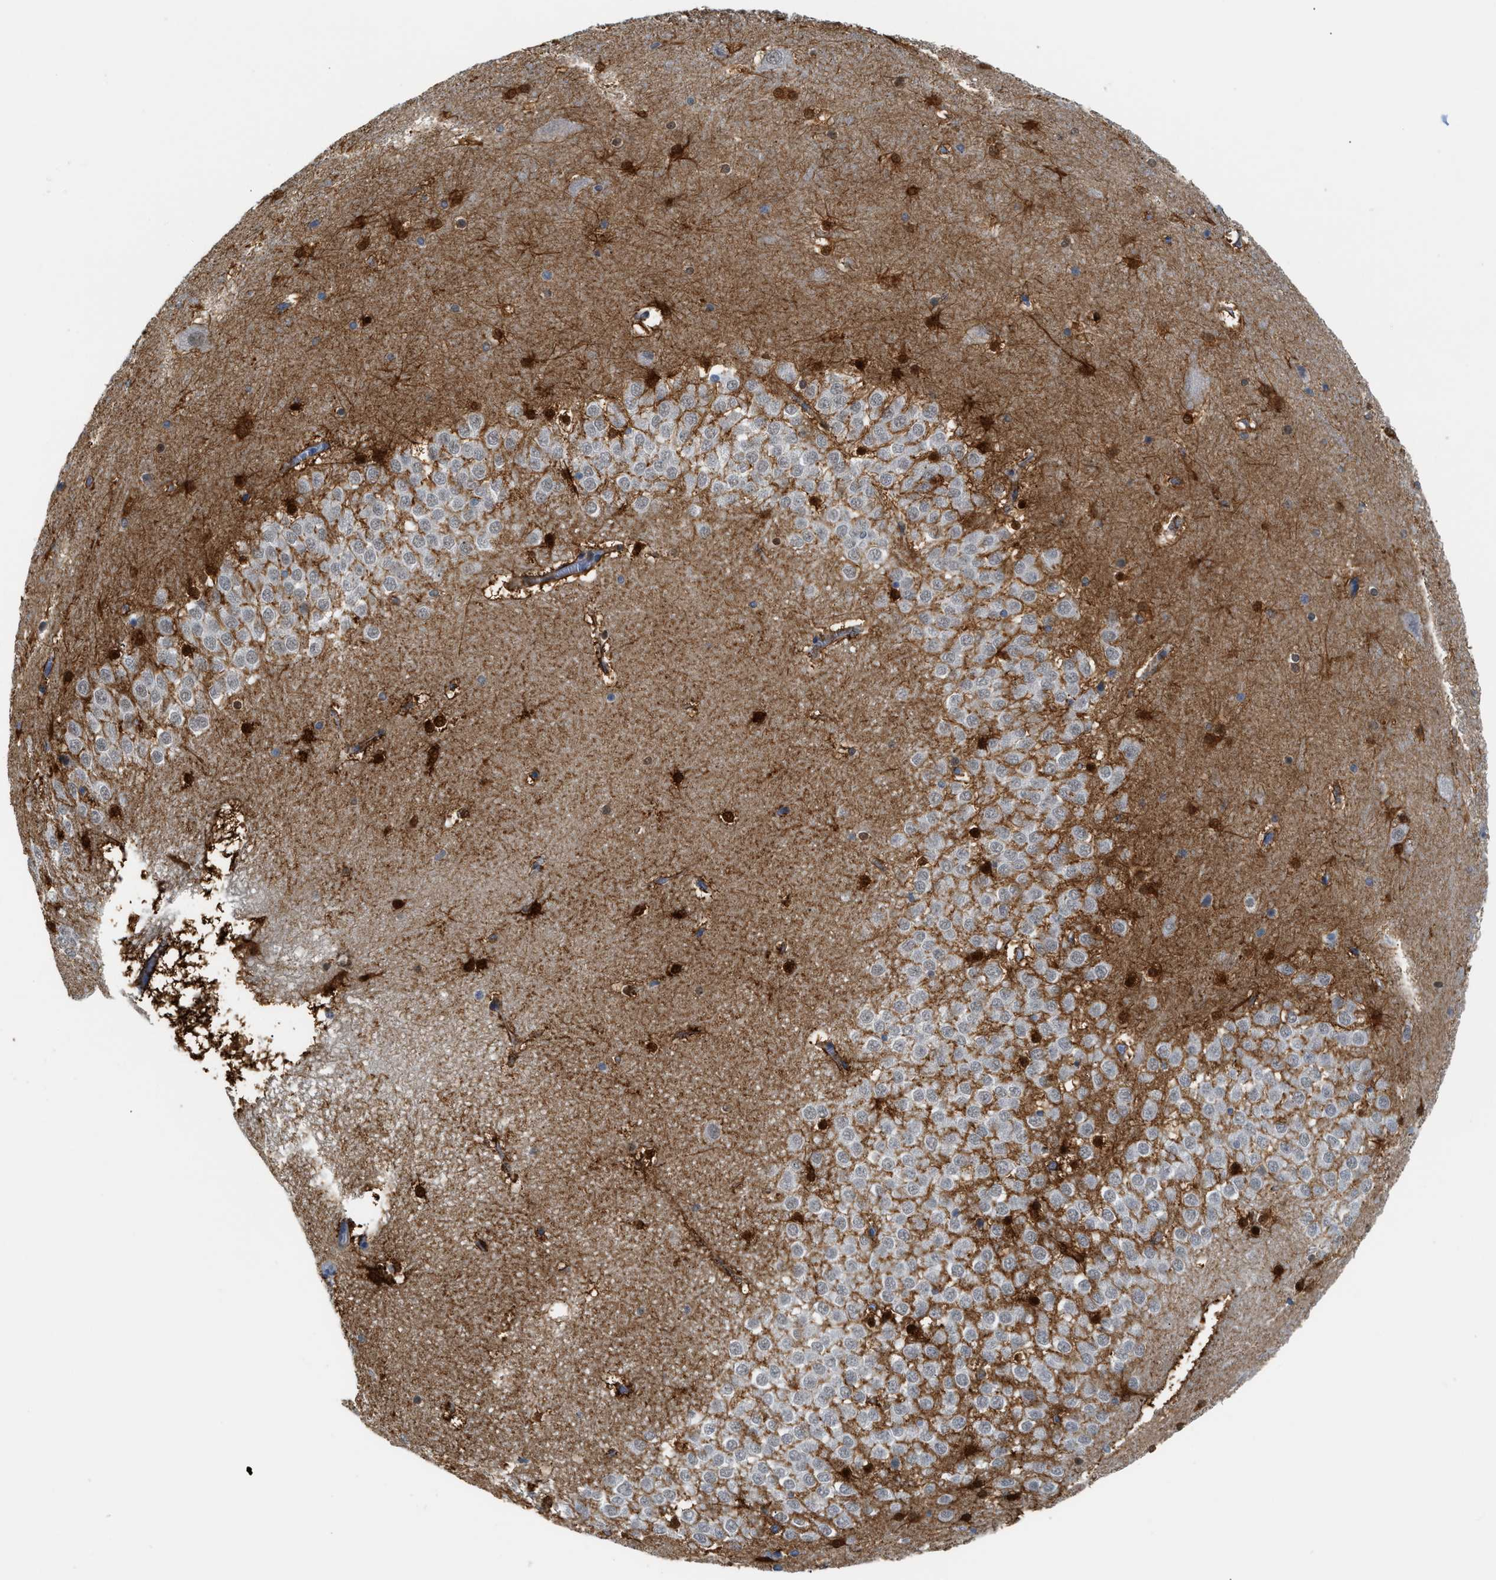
{"staining": {"intensity": "strong", "quantity": "25%-75%", "location": "cytoplasmic/membranous,nuclear"}, "tissue": "hippocampus", "cell_type": "Glial cells", "image_type": "normal", "snomed": [{"axis": "morphology", "description": "Normal tissue, NOS"}, {"axis": "topography", "description": "Hippocampus"}], "caption": "This is an image of IHC staining of normal hippocampus, which shows strong staining in the cytoplasmic/membranous,nuclear of glial cells.", "gene": "PSAT1", "patient": {"sex": "male", "age": 45}}